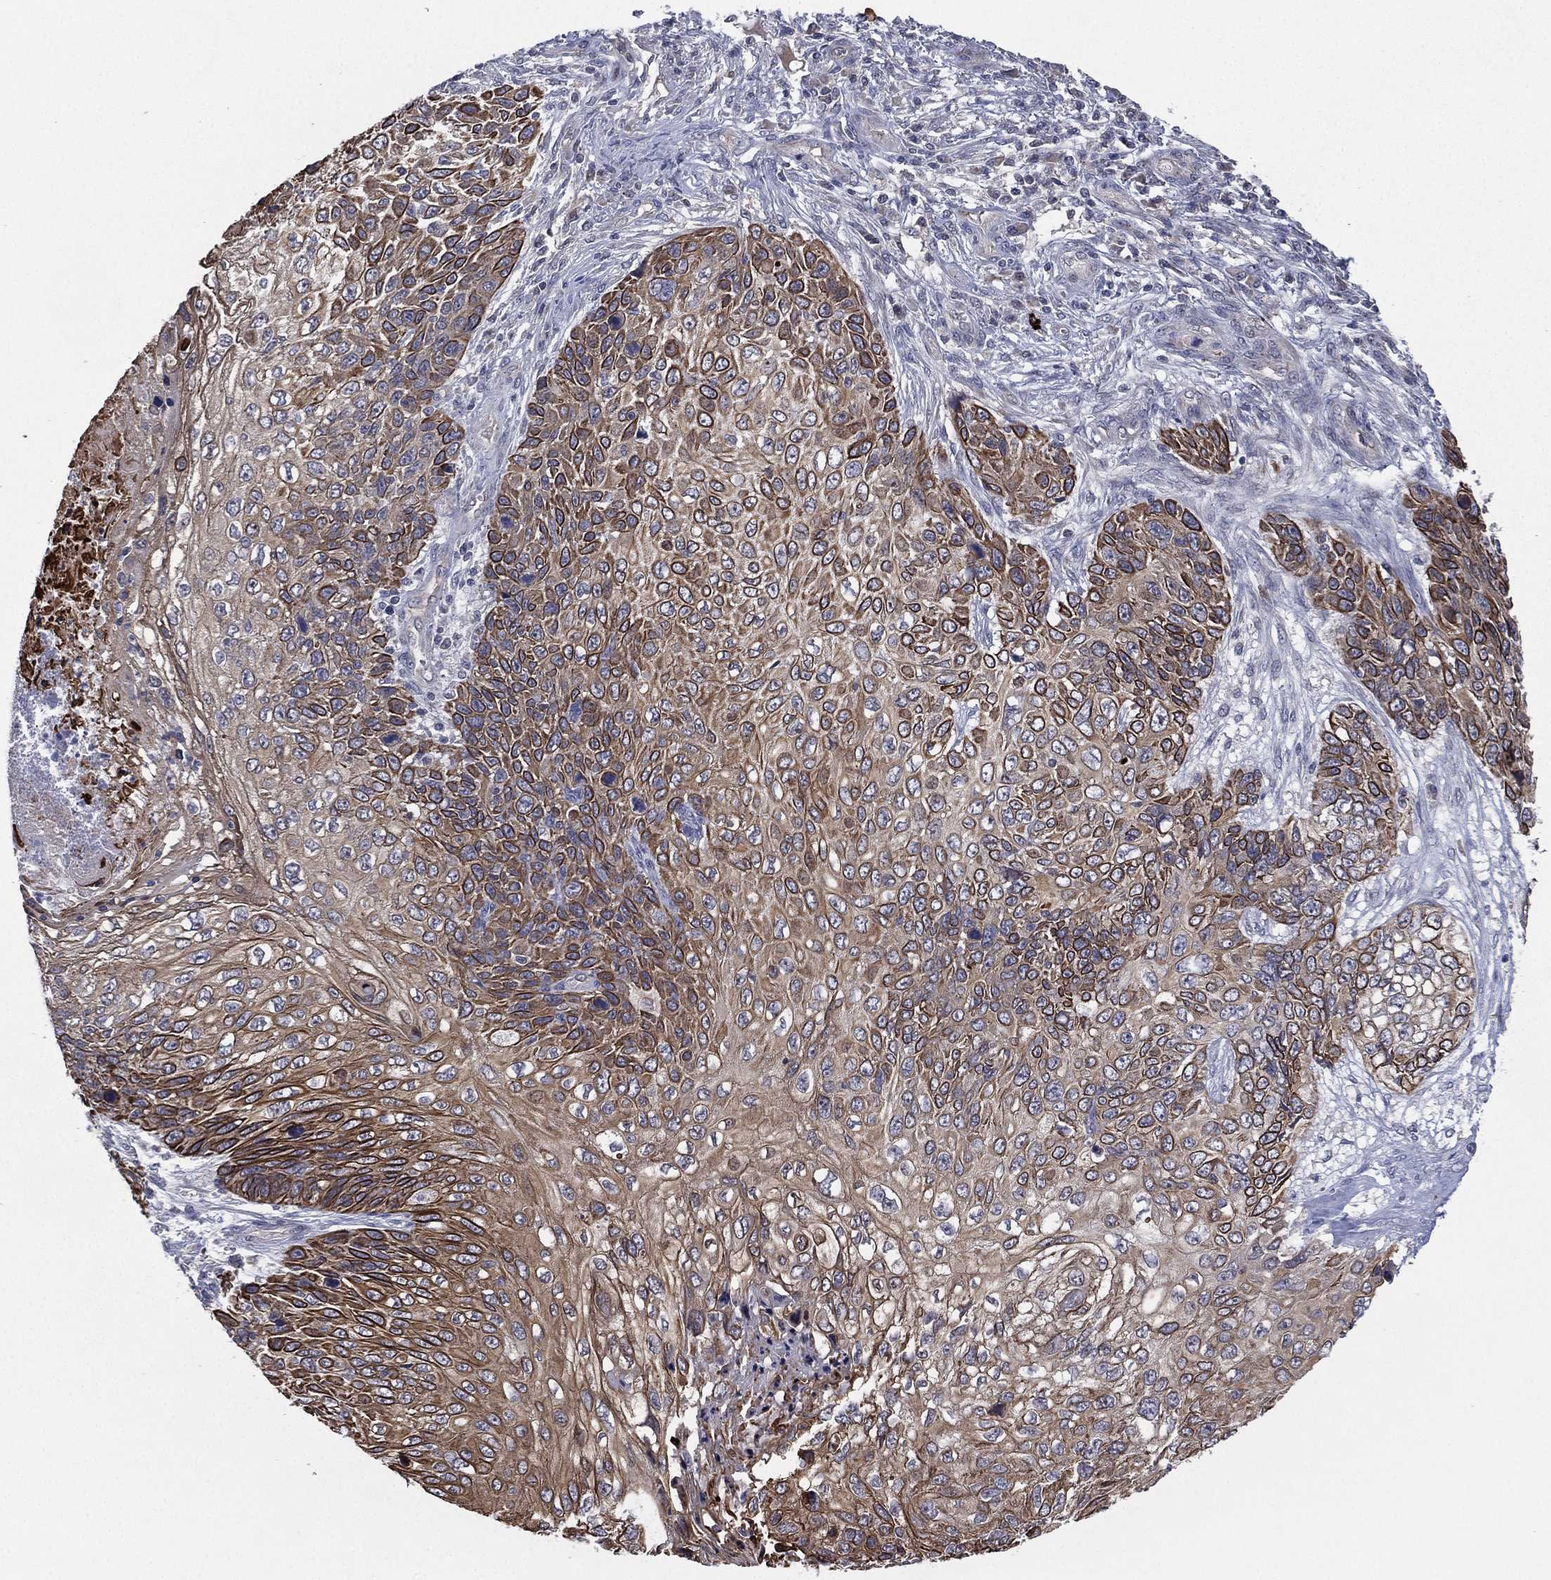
{"staining": {"intensity": "moderate", "quantity": ">75%", "location": "cytoplasmic/membranous"}, "tissue": "skin cancer", "cell_type": "Tumor cells", "image_type": "cancer", "snomed": [{"axis": "morphology", "description": "Squamous cell carcinoma, NOS"}, {"axis": "topography", "description": "Skin"}], "caption": "High-magnification brightfield microscopy of squamous cell carcinoma (skin) stained with DAB (brown) and counterstained with hematoxylin (blue). tumor cells exhibit moderate cytoplasmic/membranous staining is identified in about>75% of cells.", "gene": "KAT14", "patient": {"sex": "male", "age": 92}}